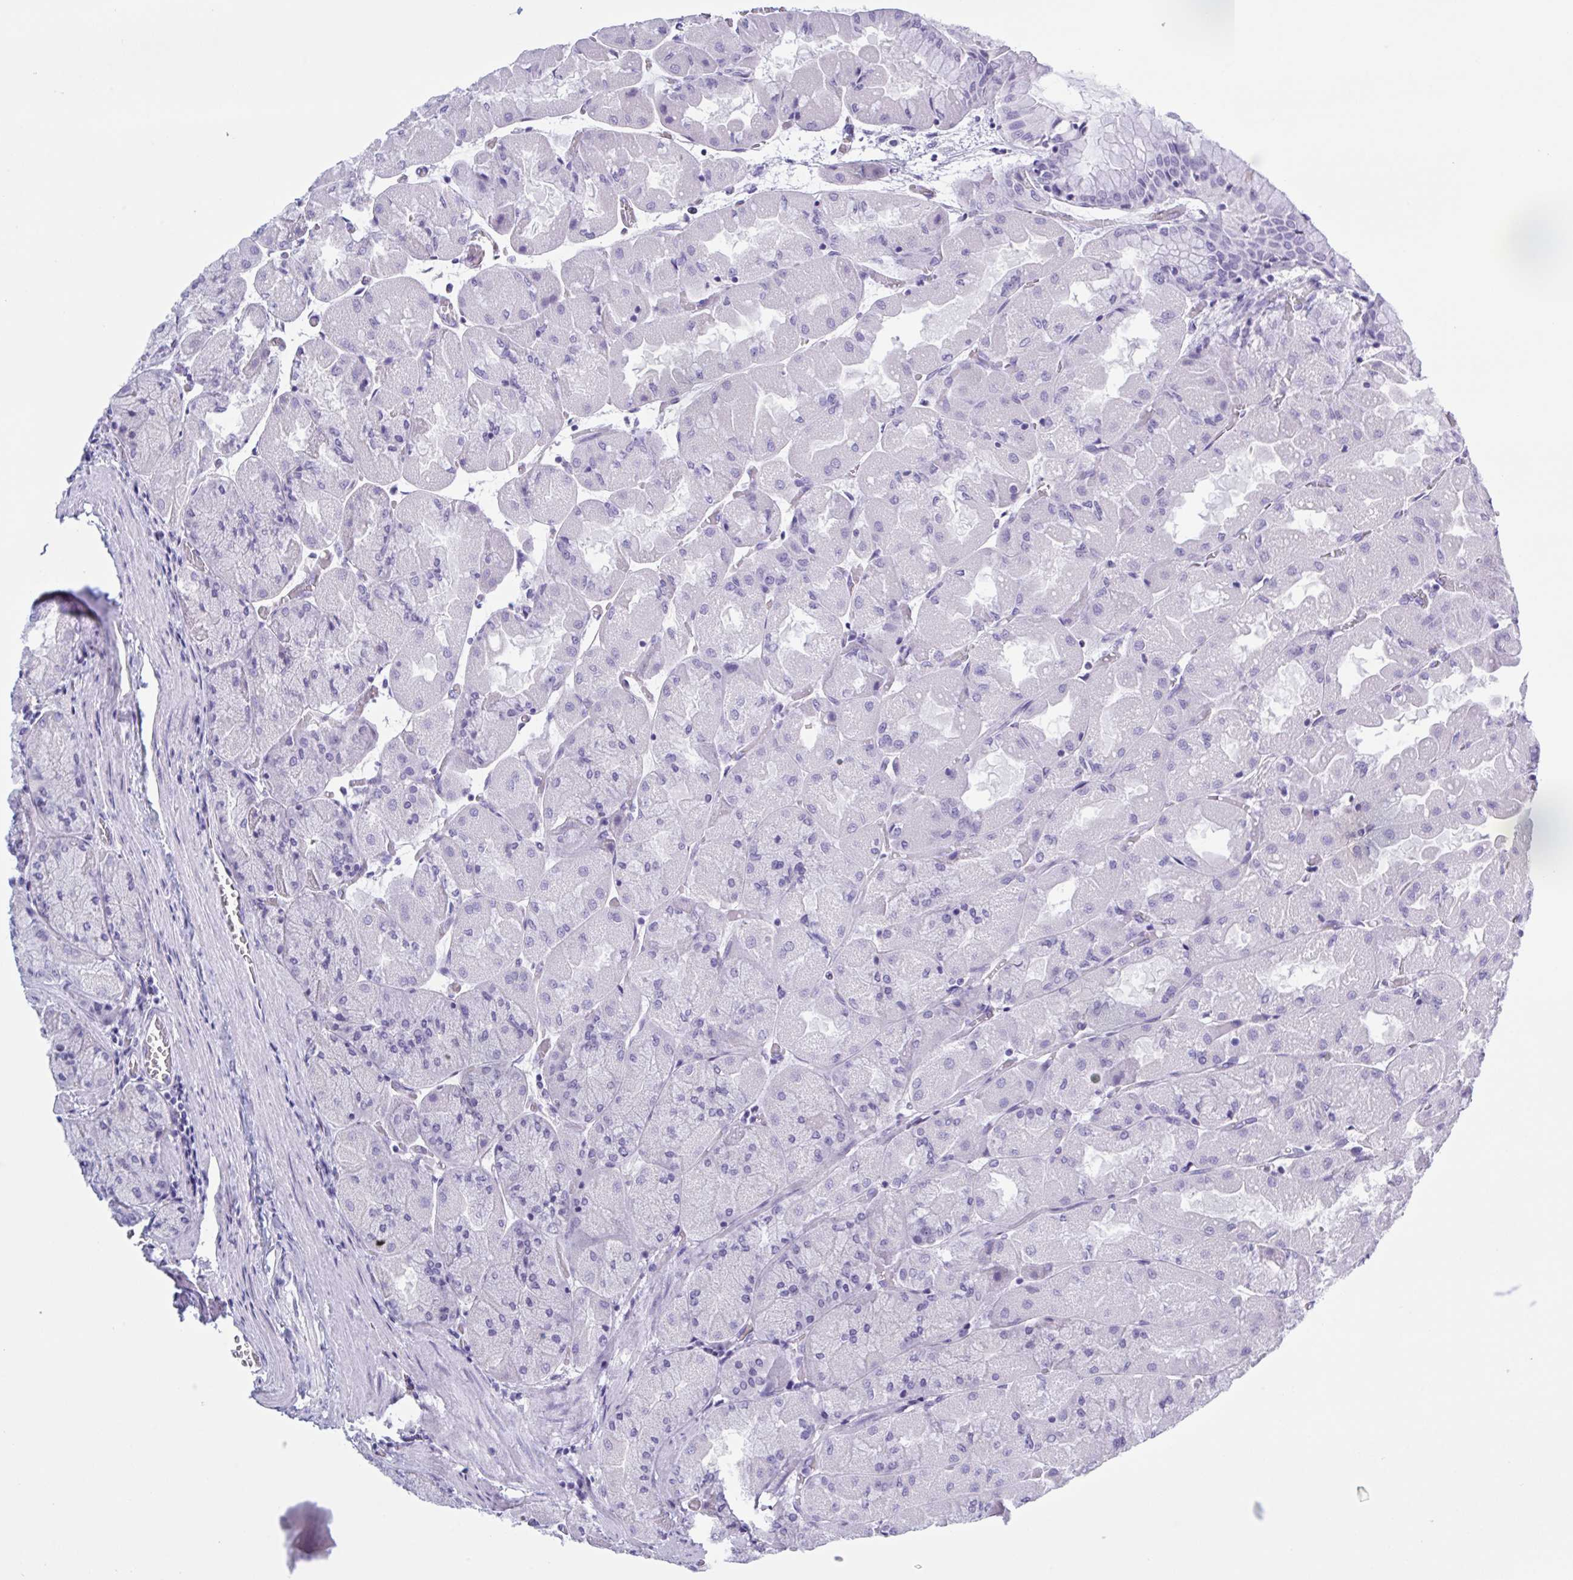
{"staining": {"intensity": "negative", "quantity": "none", "location": "none"}, "tissue": "stomach", "cell_type": "Glandular cells", "image_type": "normal", "snomed": [{"axis": "morphology", "description": "Normal tissue, NOS"}, {"axis": "topography", "description": "Stomach"}], "caption": "Immunohistochemical staining of benign stomach shows no significant expression in glandular cells.", "gene": "USP35", "patient": {"sex": "female", "age": 61}}